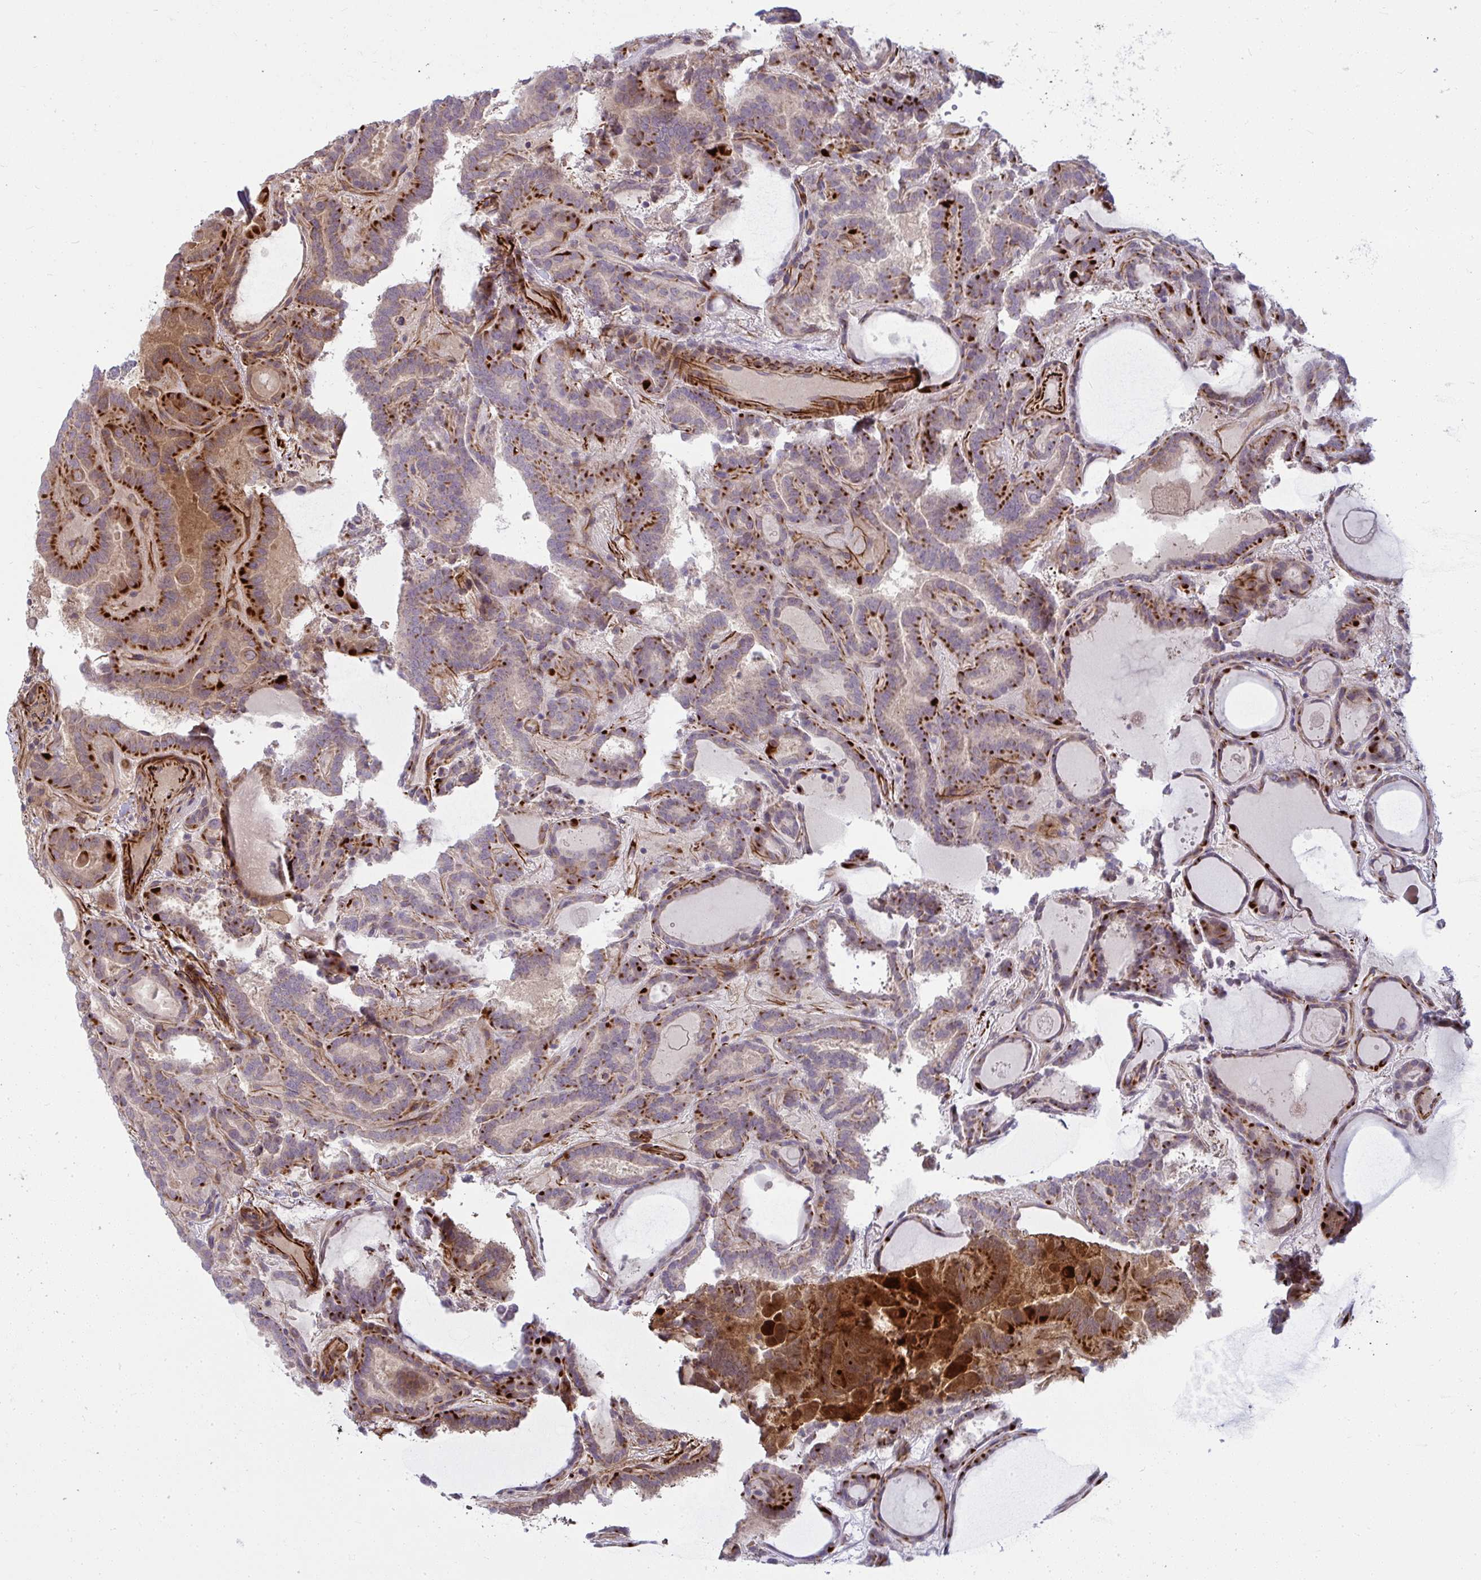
{"staining": {"intensity": "strong", "quantity": "25%-75%", "location": "cytoplasmic/membranous"}, "tissue": "thyroid cancer", "cell_type": "Tumor cells", "image_type": "cancer", "snomed": [{"axis": "morphology", "description": "Papillary adenocarcinoma, NOS"}, {"axis": "topography", "description": "Thyroid gland"}], "caption": "A high amount of strong cytoplasmic/membranous expression is seen in approximately 25%-75% of tumor cells in thyroid papillary adenocarcinoma tissue.", "gene": "IFIT3", "patient": {"sex": "female", "age": 46}}